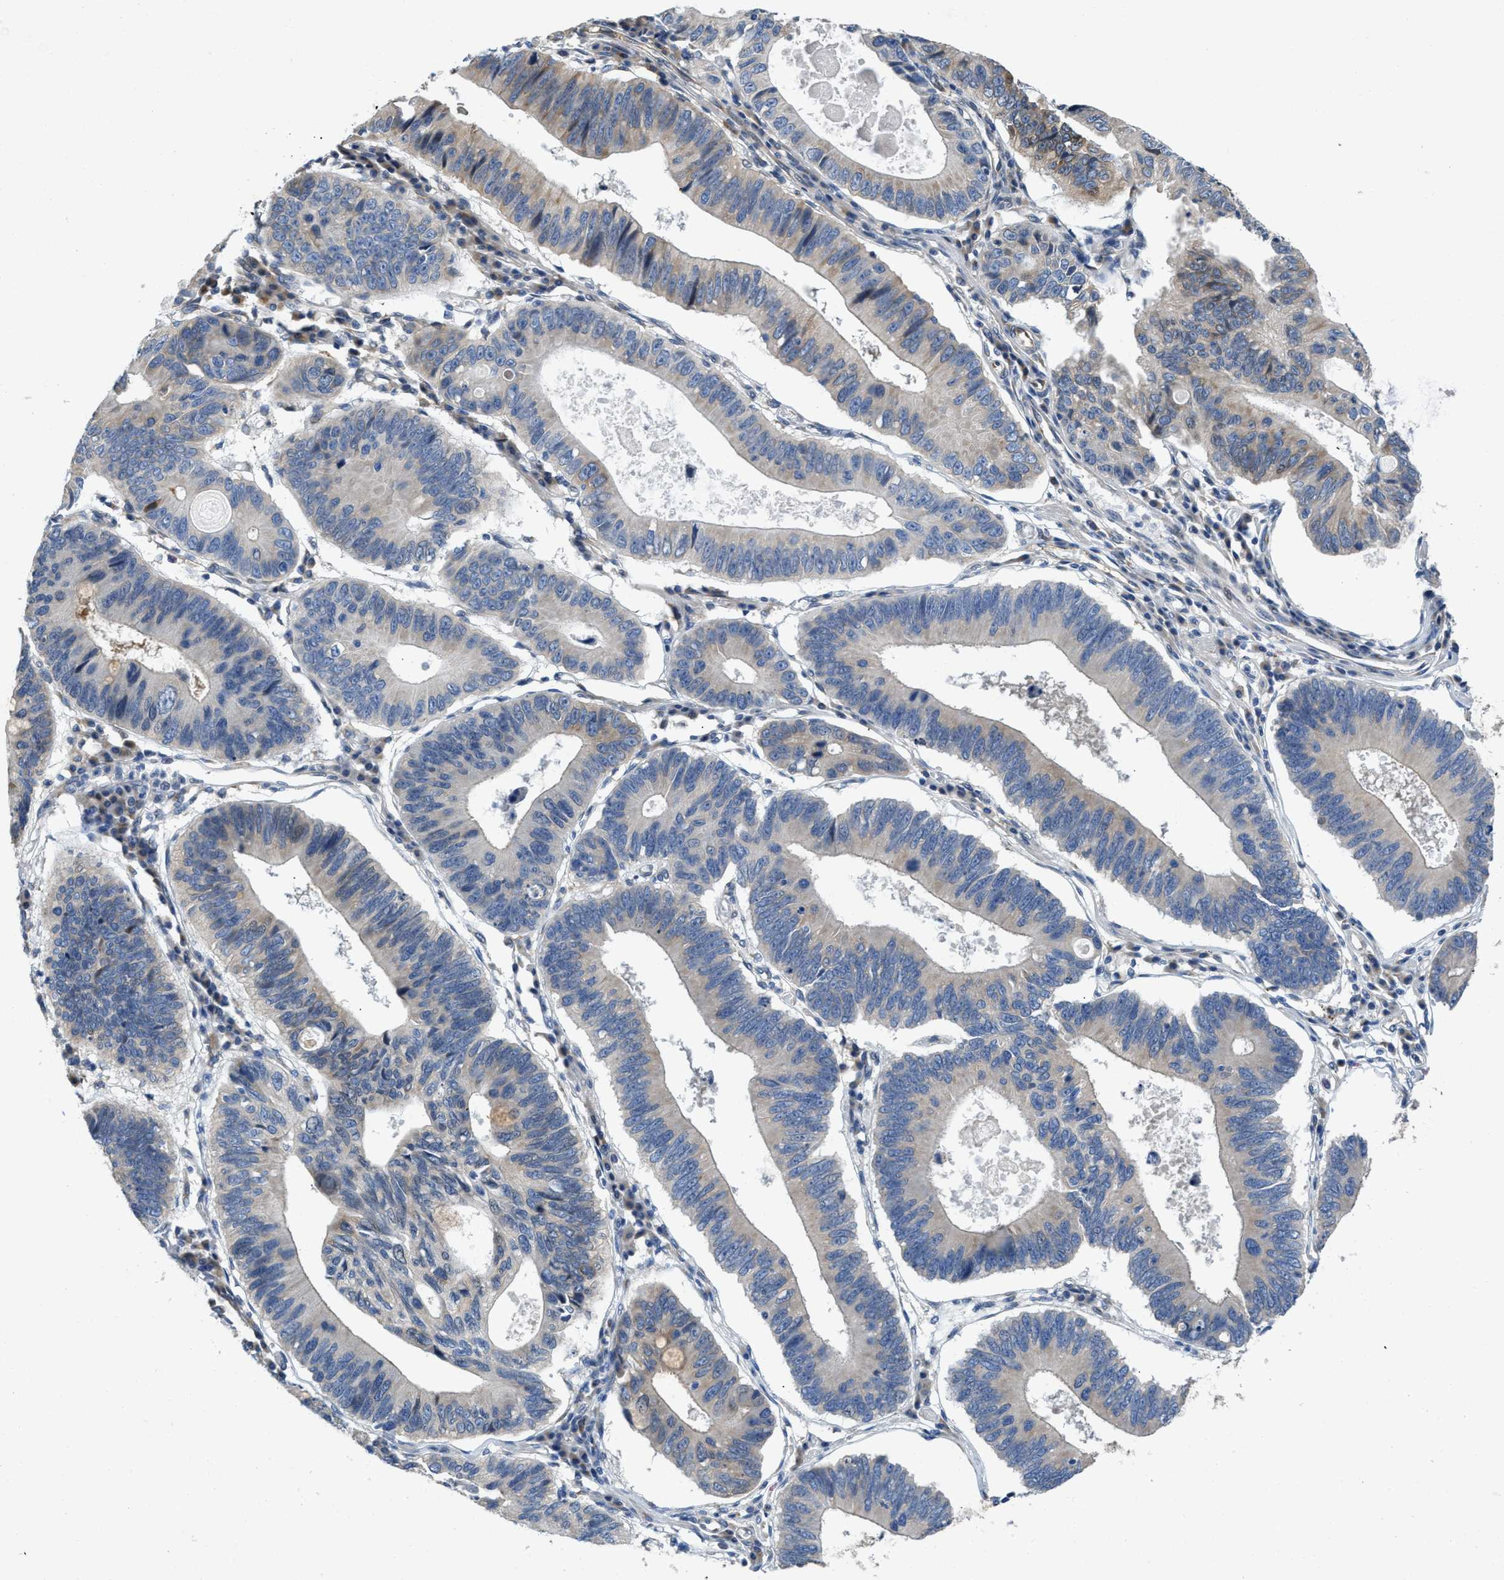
{"staining": {"intensity": "weak", "quantity": "<25%", "location": "cytoplasmic/membranous"}, "tissue": "stomach cancer", "cell_type": "Tumor cells", "image_type": "cancer", "snomed": [{"axis": "morphology", "description": "Adenocarcinoma, NOS"}, {"axis": "topography", "description": "Stomach"}], "caption": "Tumor cells are negative for brown protein staining in adenocarcinoma (stomach).", "gene": "GGCX", "patient": {"sex": "male", "age": 59}}